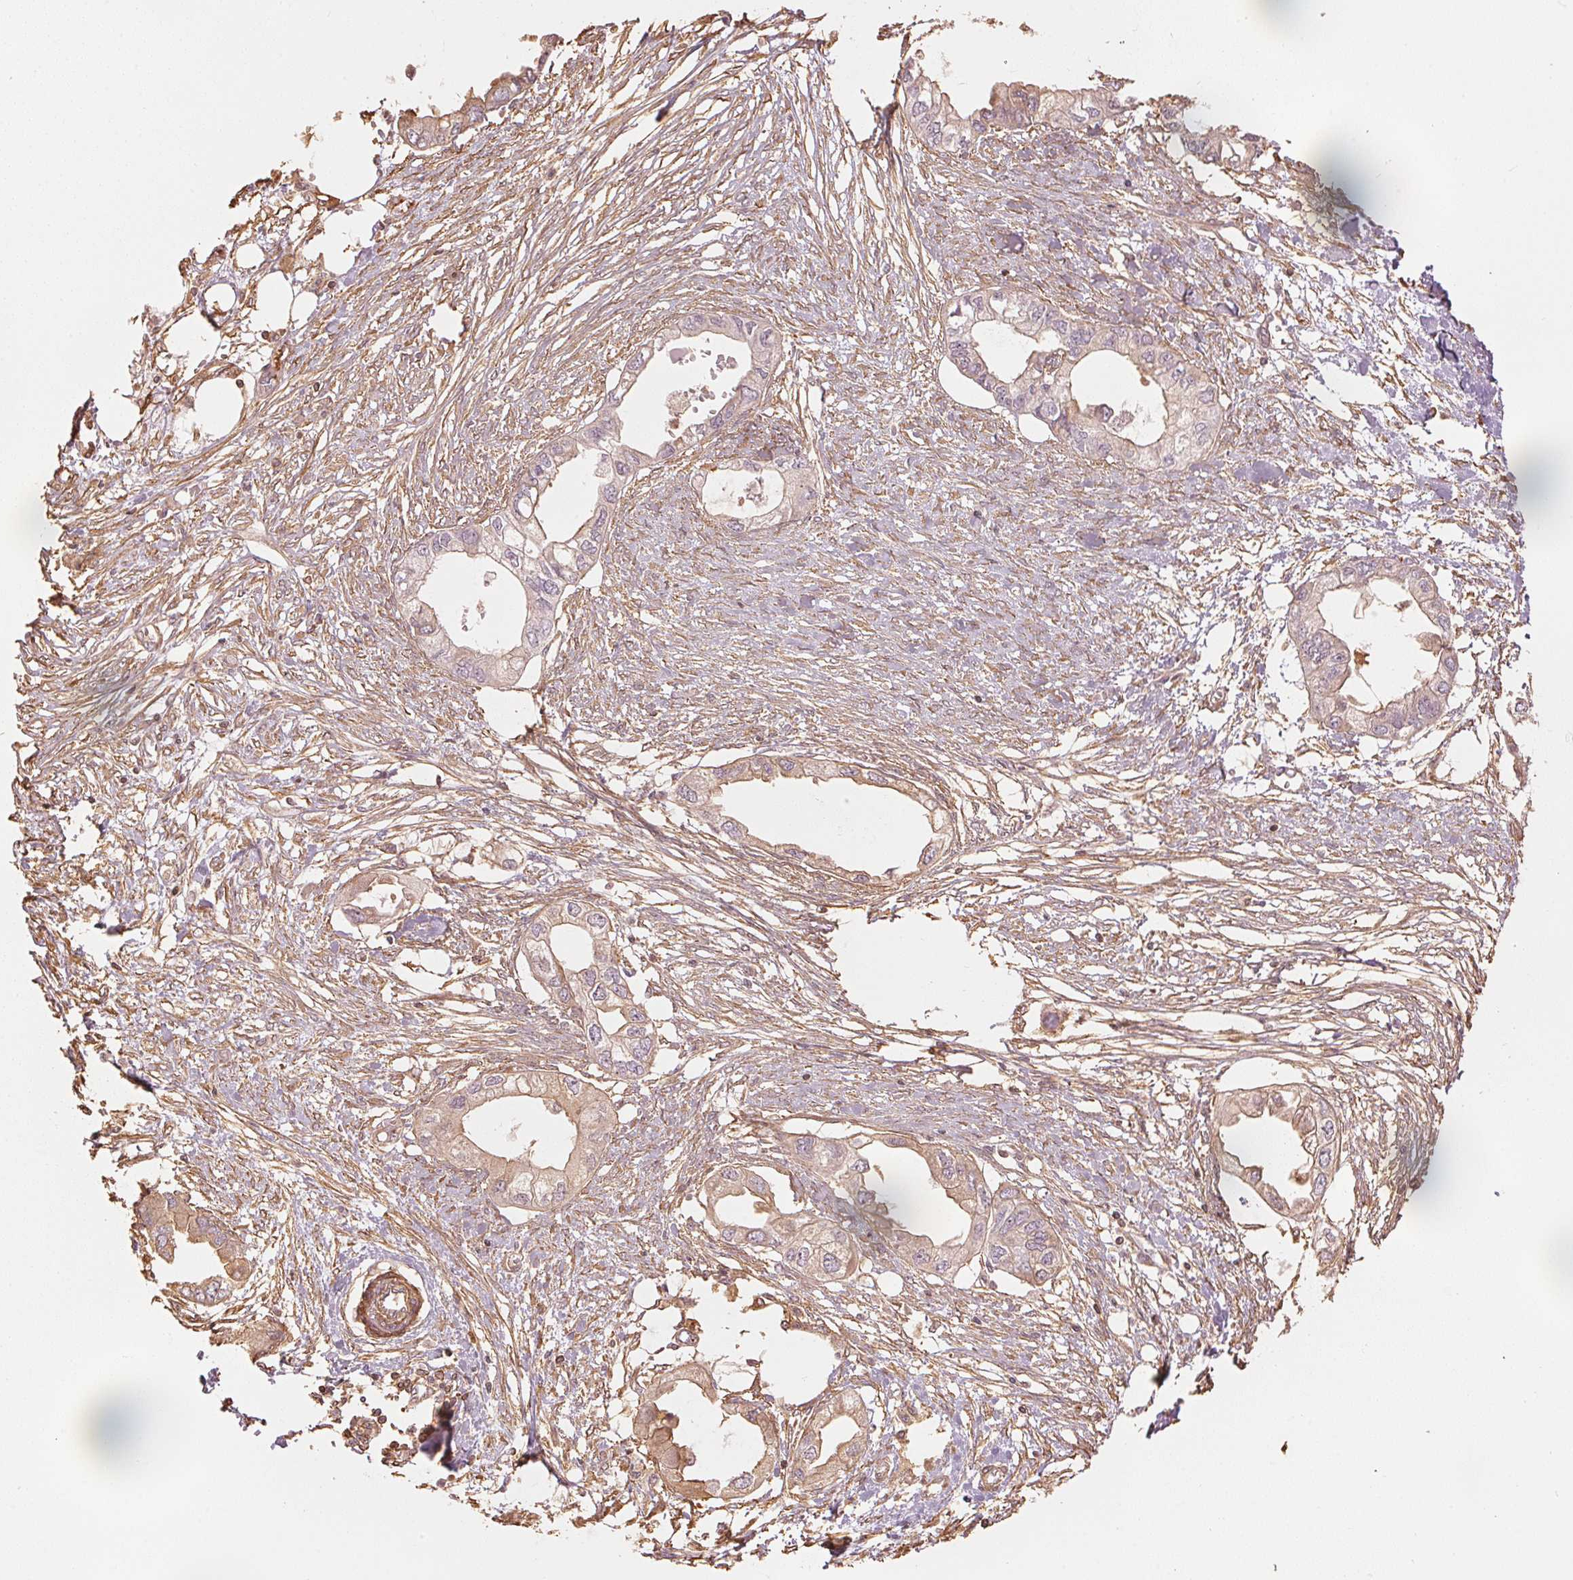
{"staining": {"intensity": "moderate", "quantity": ">75%", "location": "cytoplasmic/membranous"}, "tissue": "endometrial cancer", "cell_type": "Tumor cells", "image_type": "cancer", "snomed": [{"axis": "morphology", "description": "Adenocarcinoma, NOS"}, {"axis": "morphology", "description": "Adenocarcinoma, metastatic, NOS"}, {"axis": "topography", "description": "Adipose tissue"}, {"axis": "topography", "description": "Endometrium"}], "caption": "High-magnification brightfield microscopy of endometrial cancer stained with DAB (3,3'-diaminobenzidine) (brown) and counterstained with hematoxylin (blue). tumor cells exhibit moderate cytoplasmic/membranous staining is present in about>75% of cells.", "gene": "QDPR", "patient": {"sex": "female", "age": 67}}